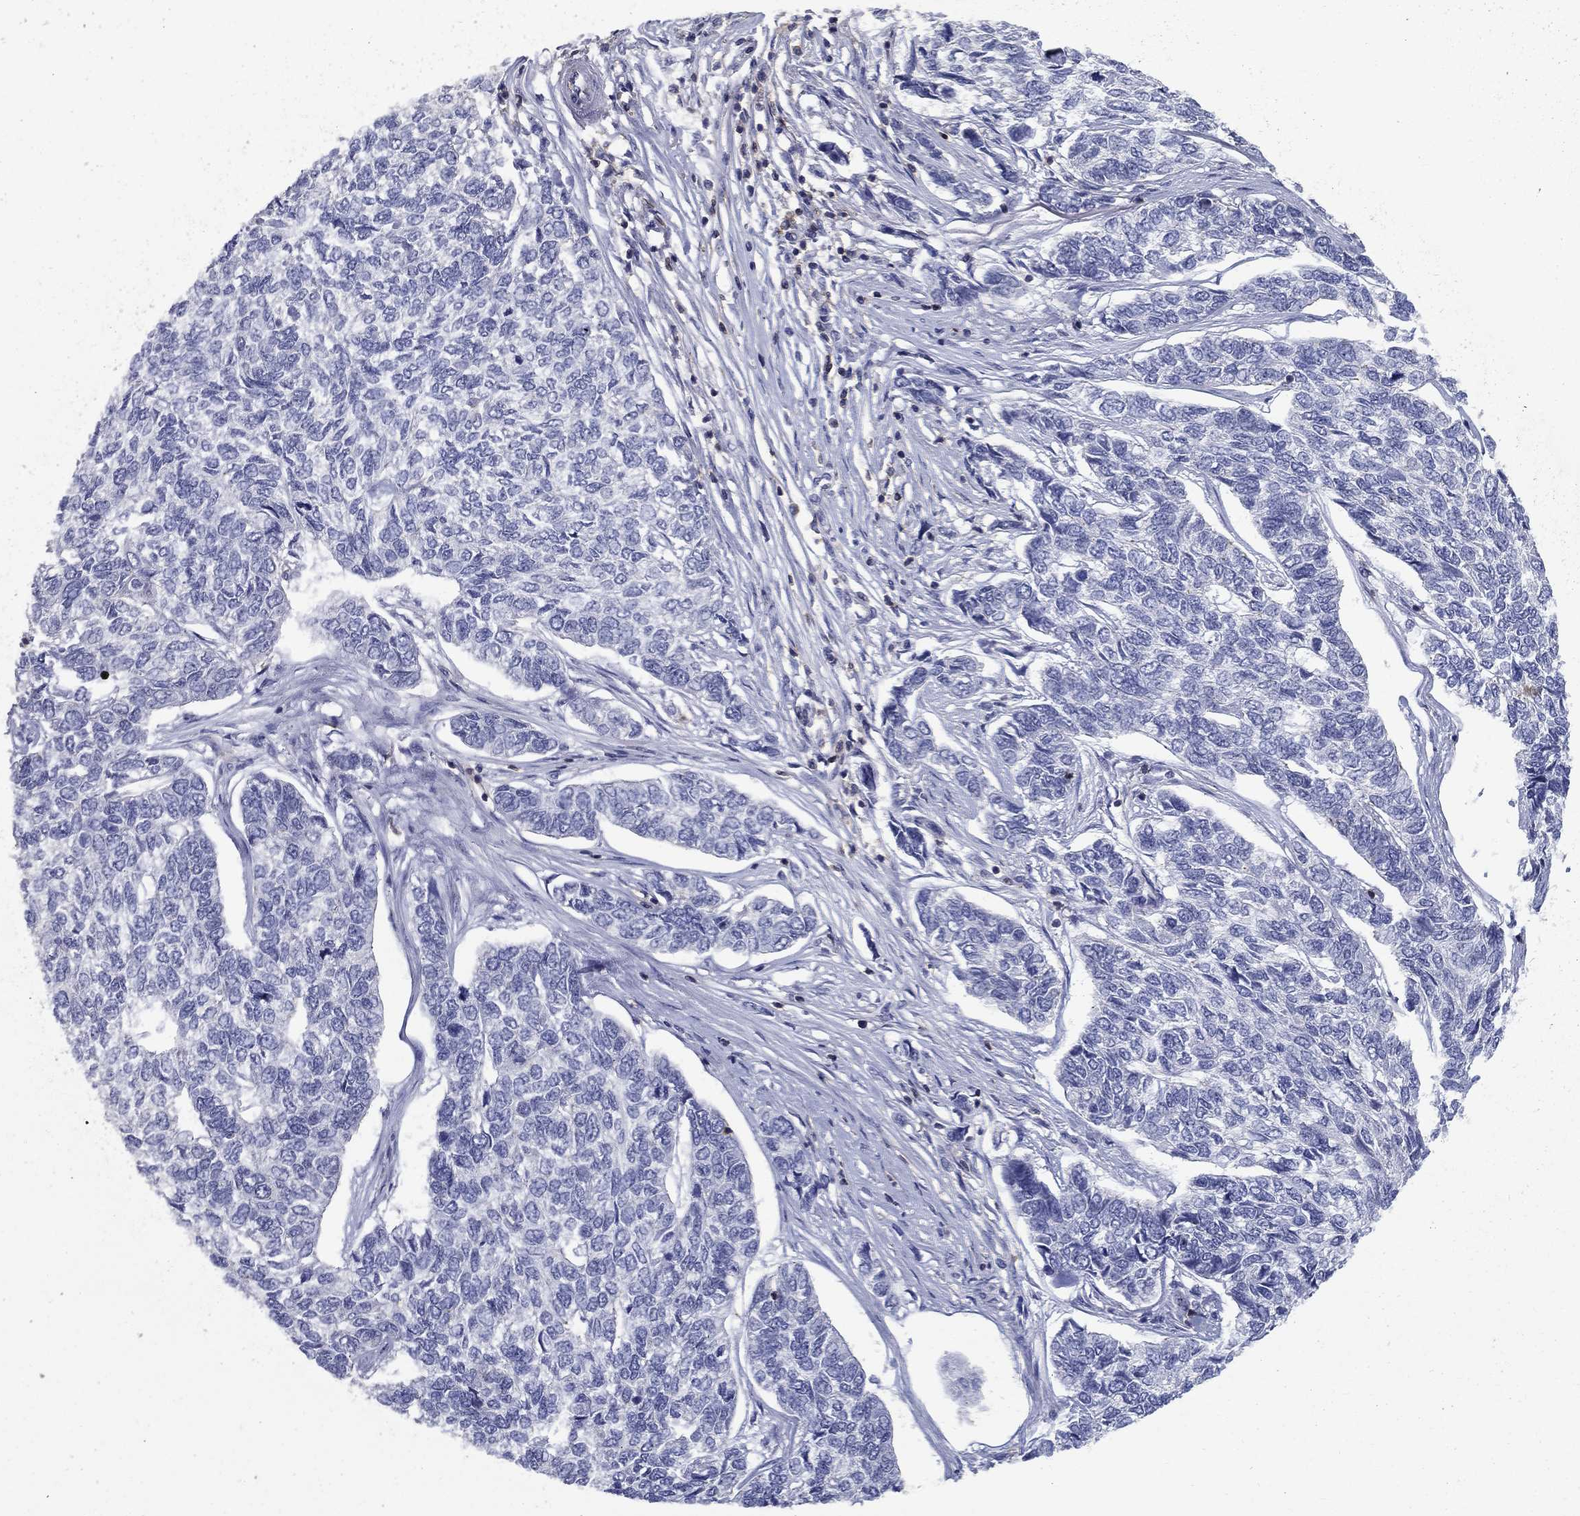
{"staining": {"intensity": "negative", "quantity": "none", "location": "none"}, "tissue": "skin cancer", "cell_type": "Tumor cells", "image_type": "cancer", "snomed": [{"axis": "morphology", "description": "Basal cell carcinoma"}, {"axis": "topography", "description": "Skin"}], "caption": "Immunohistochemical staining of skin cancer (basal cell carcinoma) demonstrates no significant expression in tumor cells.", "gene": "SIT1", "patient": {"sex": "female", "age": 65}}